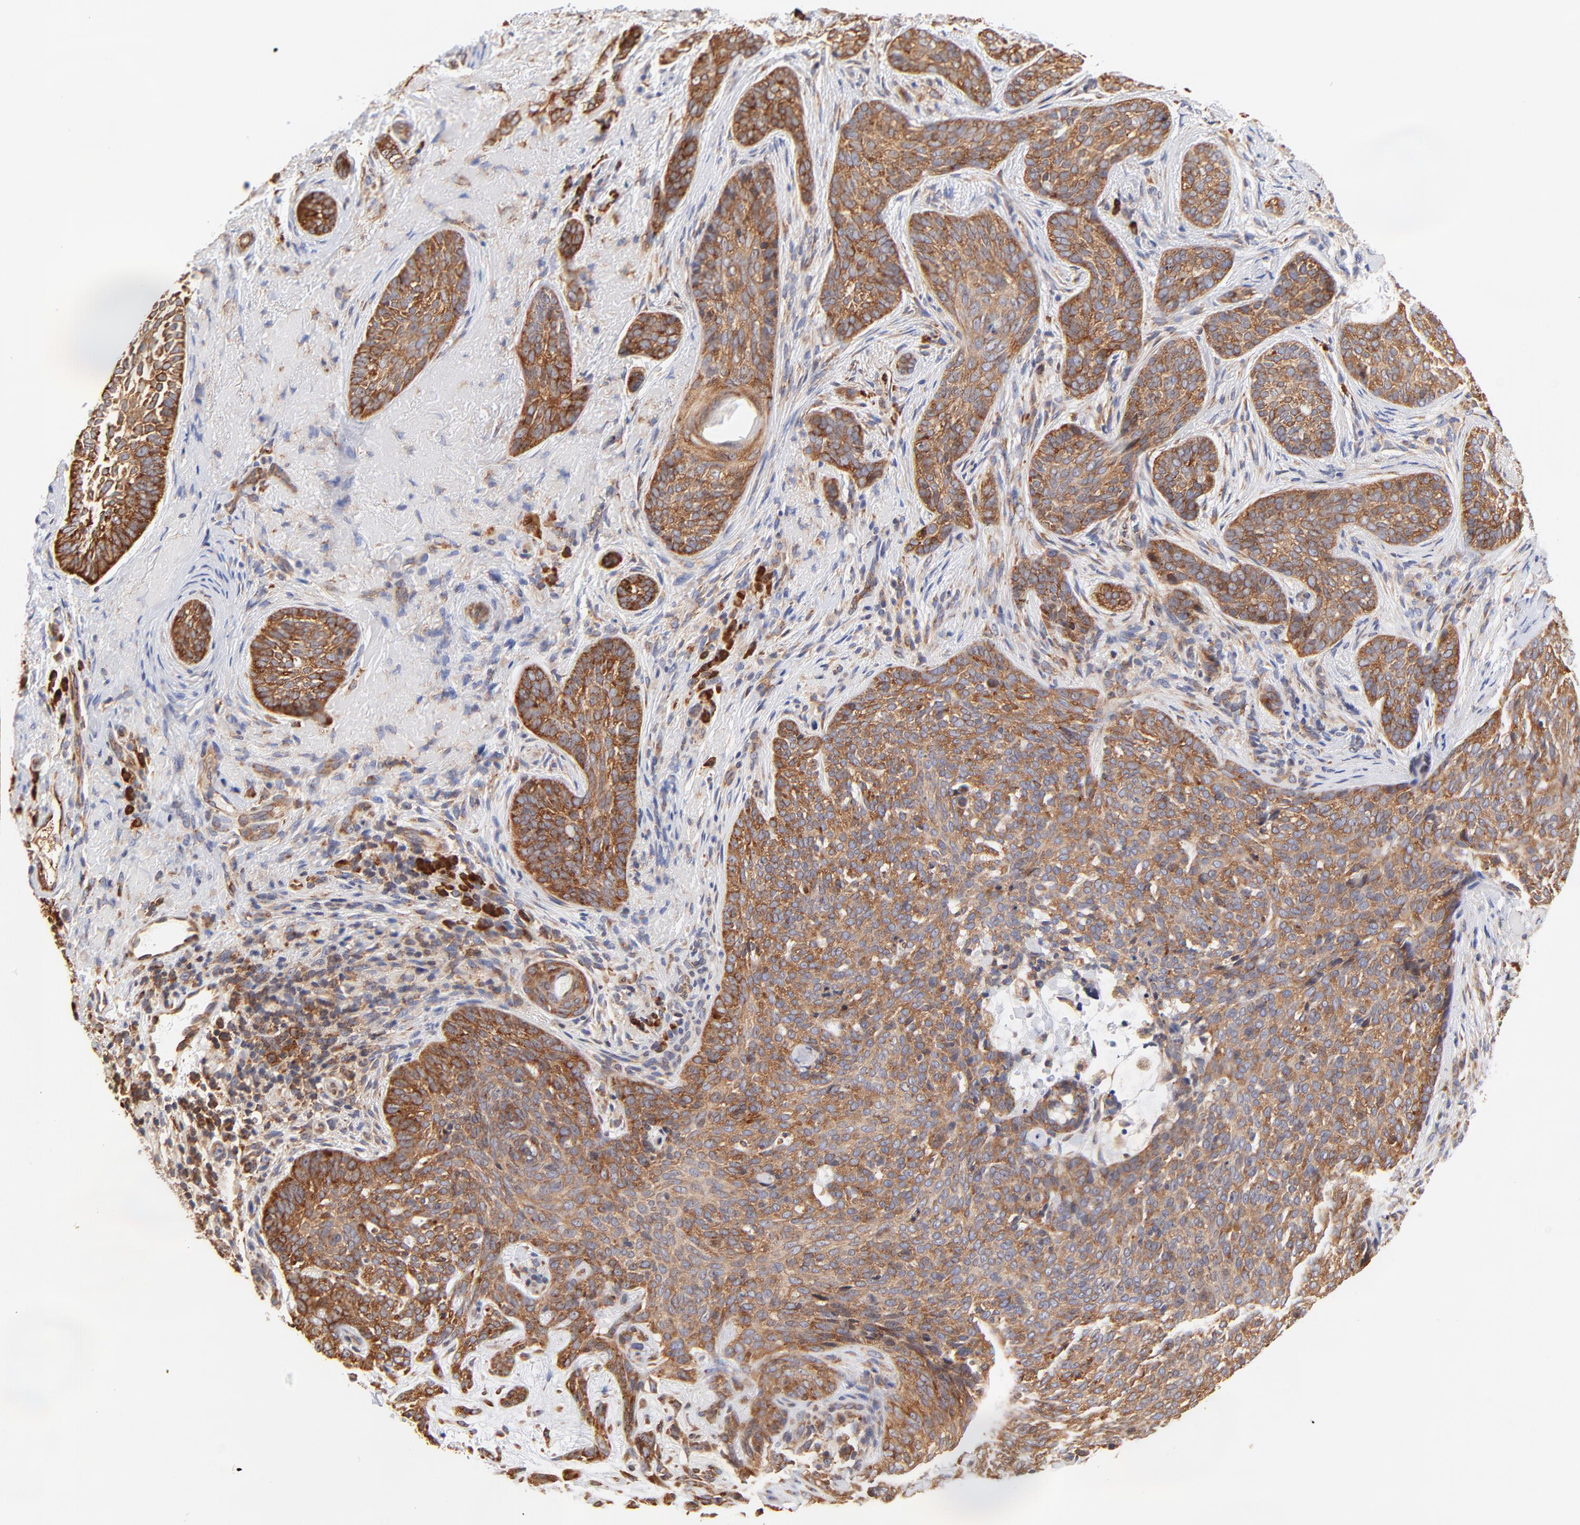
{"staining": {"intensity": "strong", "quantity": ">75%", "location": "cytoplasmic/membranous"}, "tissue": "skin cancer", "cell_type": "Tumor cells", "image_type": "cancer", "snomed": [{"axis": "morphology", "description": "Basal cell carcinoma"}, {"axis": "topography", "description": "Skin"}], "caption": "IHC (DAB) staining of human skin cancer (basal cell carcinoma) exhibits strong cytoplasmic/membranous protein positivity in about >75% of tumor cells.", "gene": "RPL27", "patient": {"sex": "male", "age": 91}}